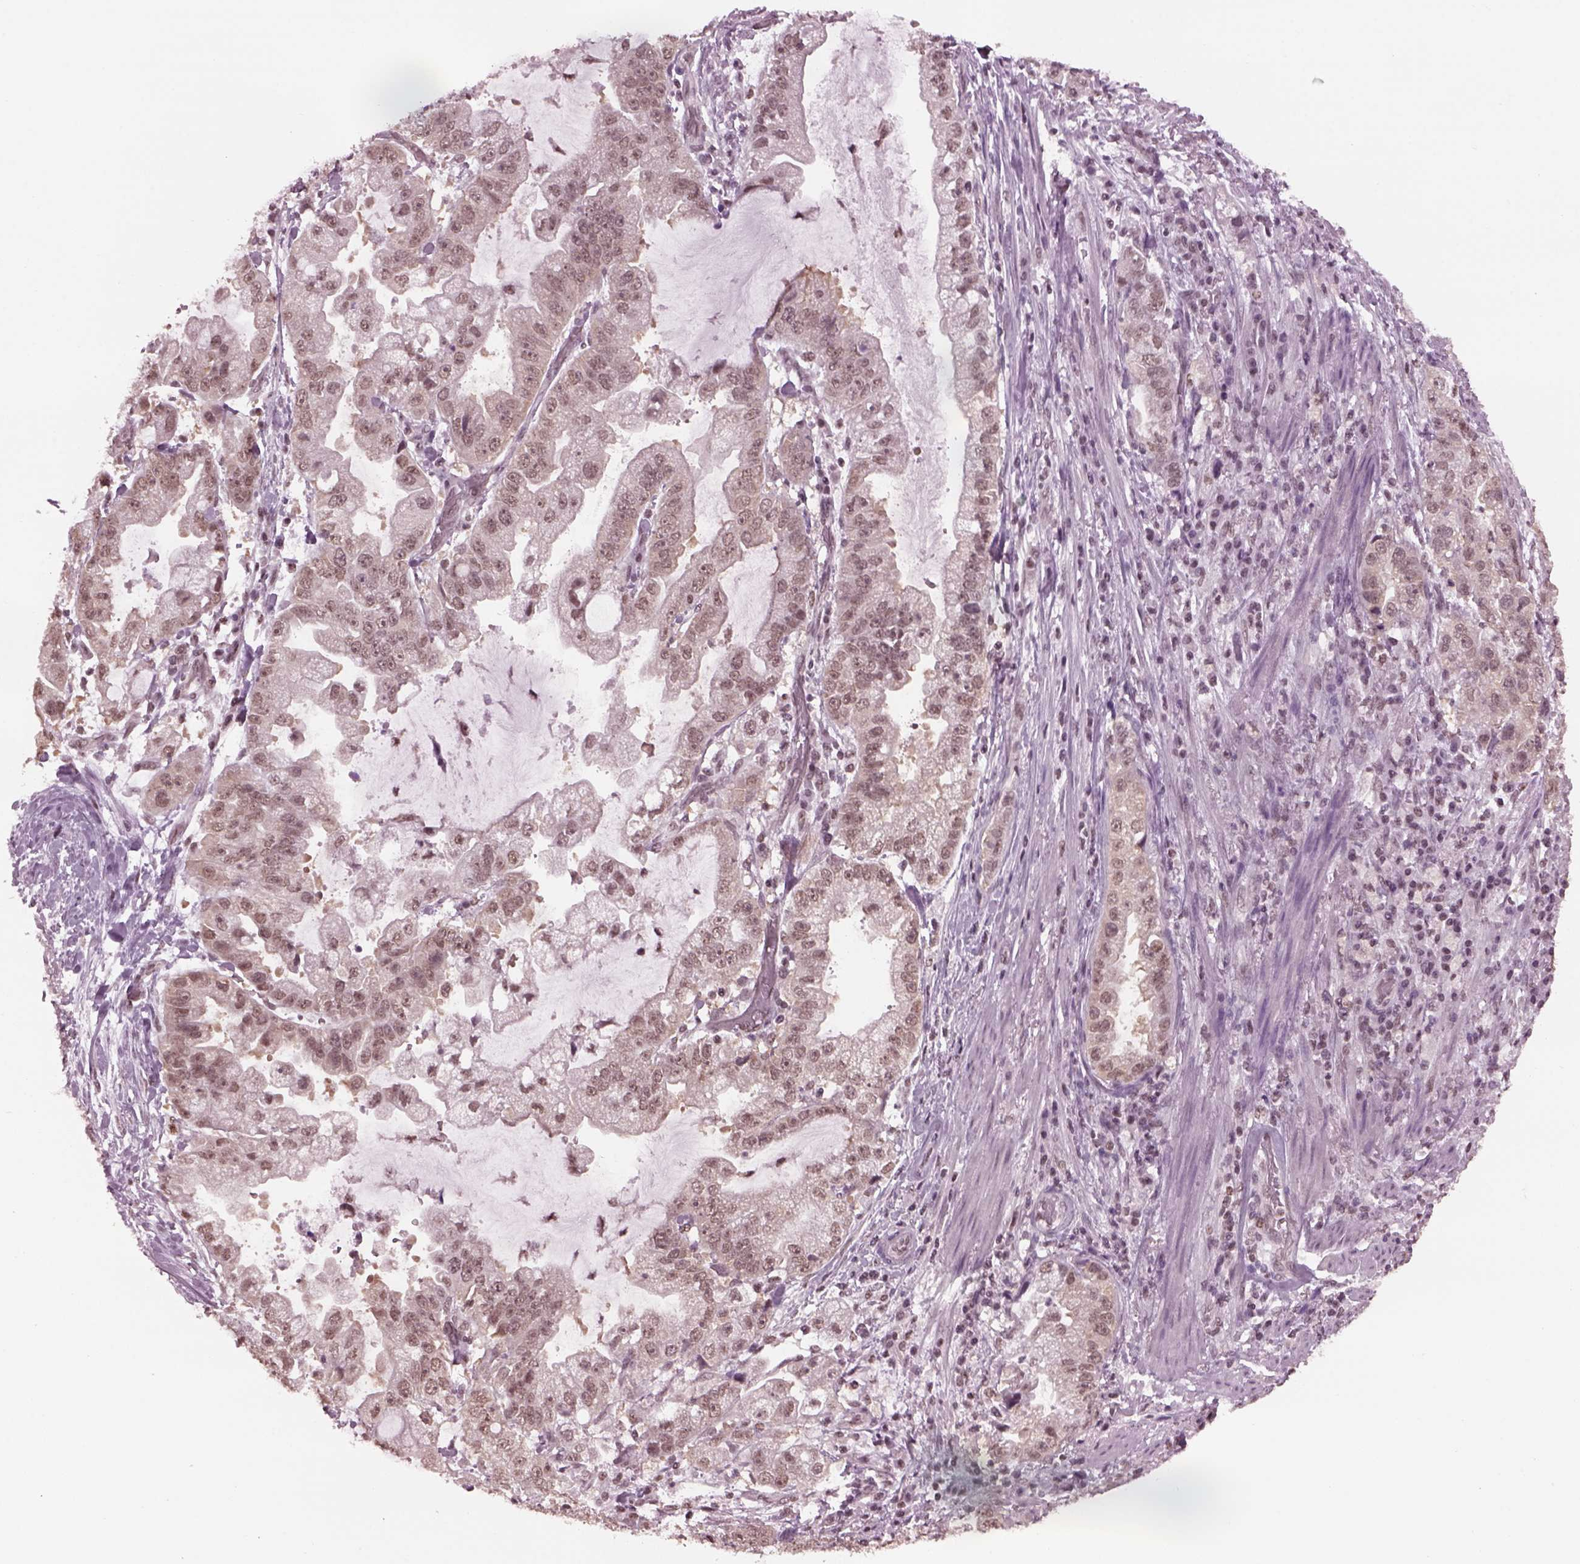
{"staining": {"intensity": "weak", "quantity": ">75%", "location": "nuclear"}, "tissue": "stomach cancer", "cell_type": "Tumor cells", "image_type": "cancer", "snomed": [{"axis": "morphology", "description": "Adenocarcinoma, NOS"}, {"axis": "topography", "description": "Stomach"}], "caption": "A high-resolution photomicrograph shows IHC staining of stomach cancer, which reveals weak nuclear expression in approximately >75% of tumor cells. (Brightfield microscopy of DAB IHC at high magnification).", "gene": "RUVBL2", "patient": {"sex": "male", "age": 59}}